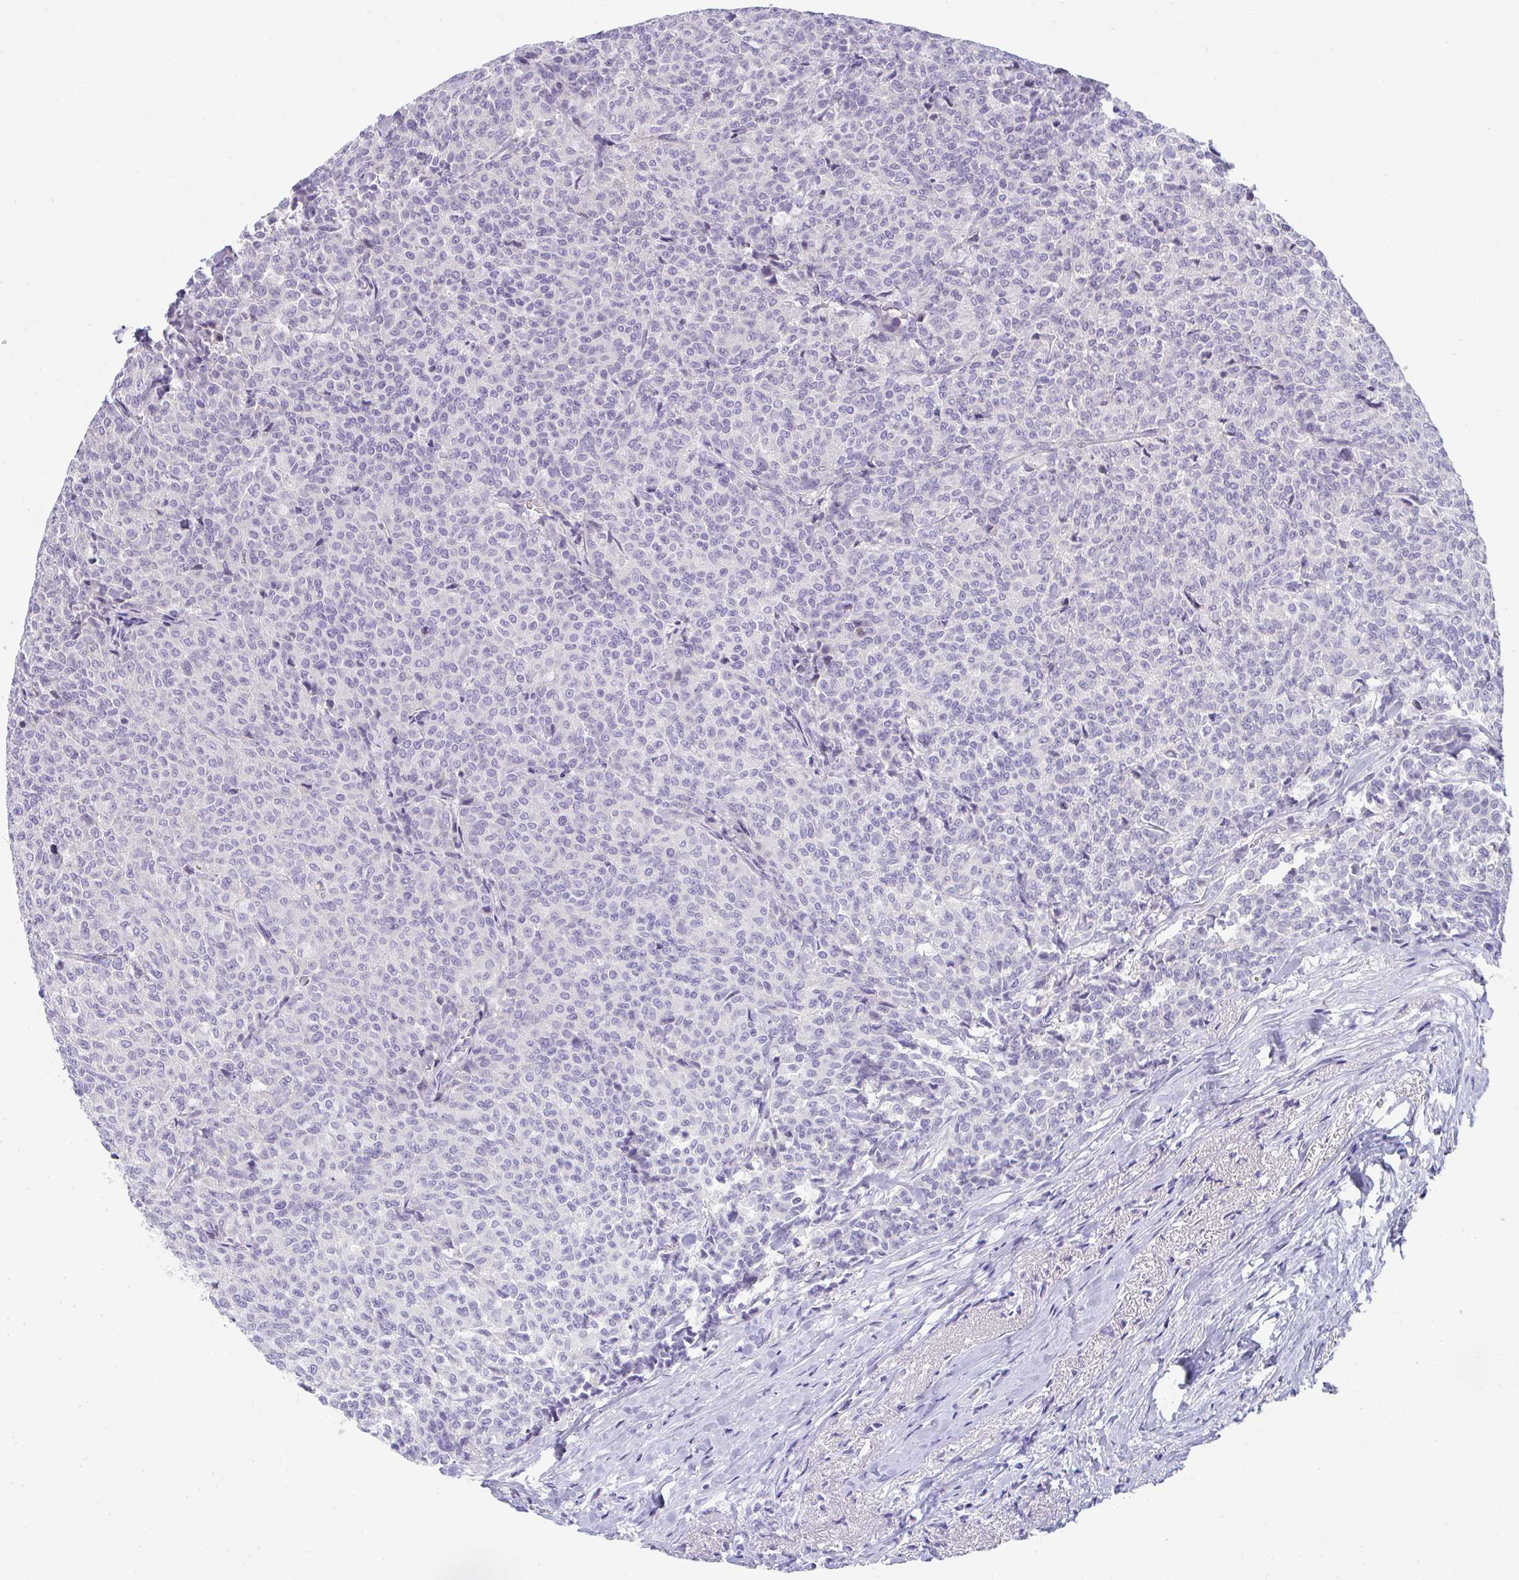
{"staining": {"intensity": "negative", "quantity": "none", "location": "none"}, "tissue": "breast cancer", "cell_type": "Tumor cells", "image_type": "cancer", "snomed": [{"axis": "morphology", "description": "Duct carcinoma"}, {"axis": "topography", "description": "Breast"}], "caption": "This is an immunohistochemistry photomicrograph of intraductal carcinoma (breast). There is no staining in tumor cells.", "gene": "TTC30B", "patient": {"sex": "female", "age": 91}}